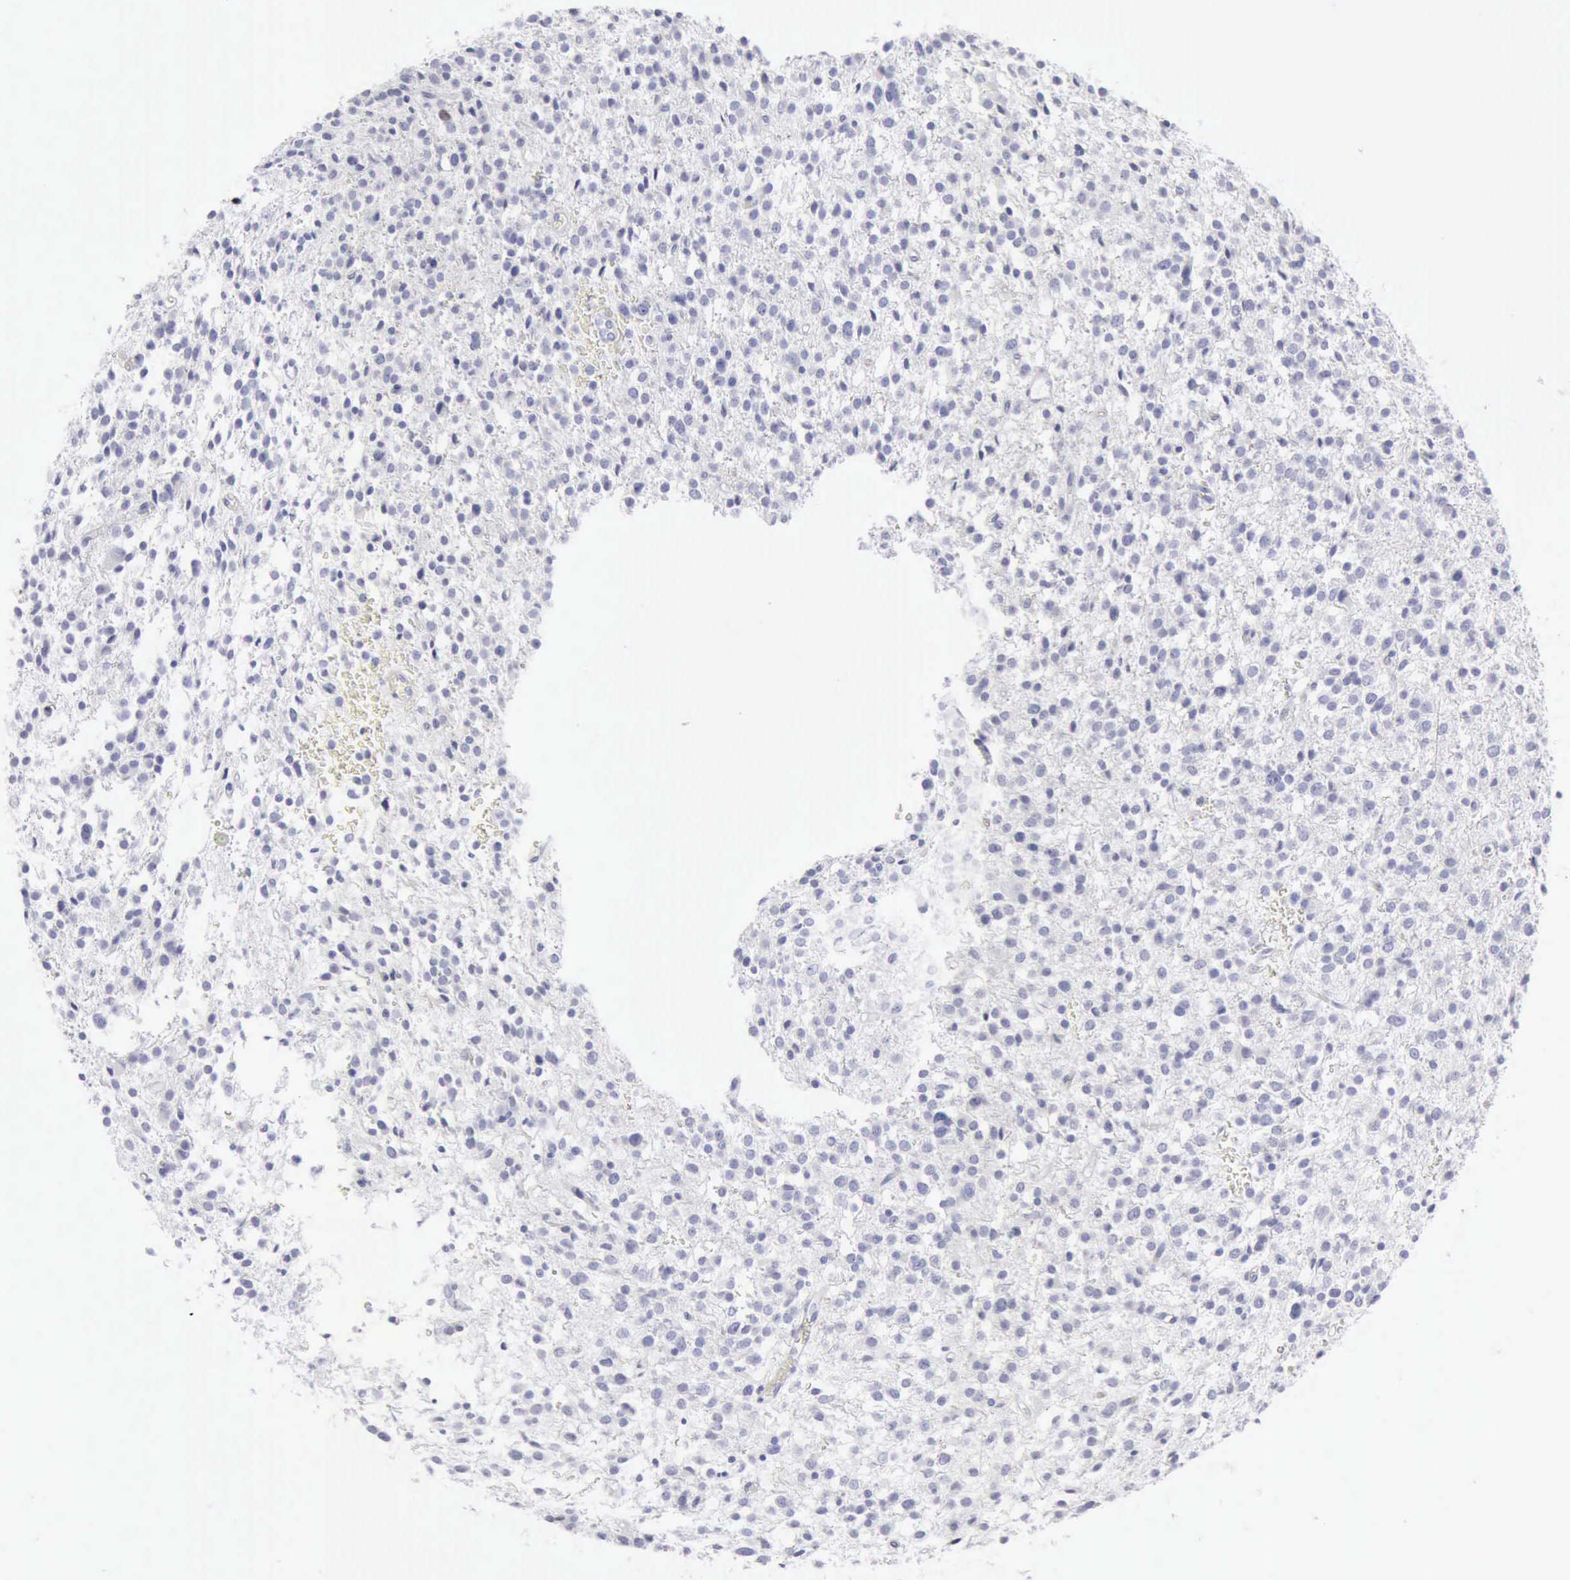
{"staining": {"intensity": "negative", "quantity": "none", "location": "none"}, "tissue": "glioma", "cell_type": "Tumor cells", "image_type": "cancer", "snomed": [{"axis": "morphology", "description": "Glioma, malignant, Low grade"}, {"axis": "topography", "description": "Brain"}], "caption": "This is an IHC photomicrograph of human malignant glioma (low-grade). There is no staining in tumor cells.", "gene": "KRT5", "patient": {"sex": "female", "age": 36}}